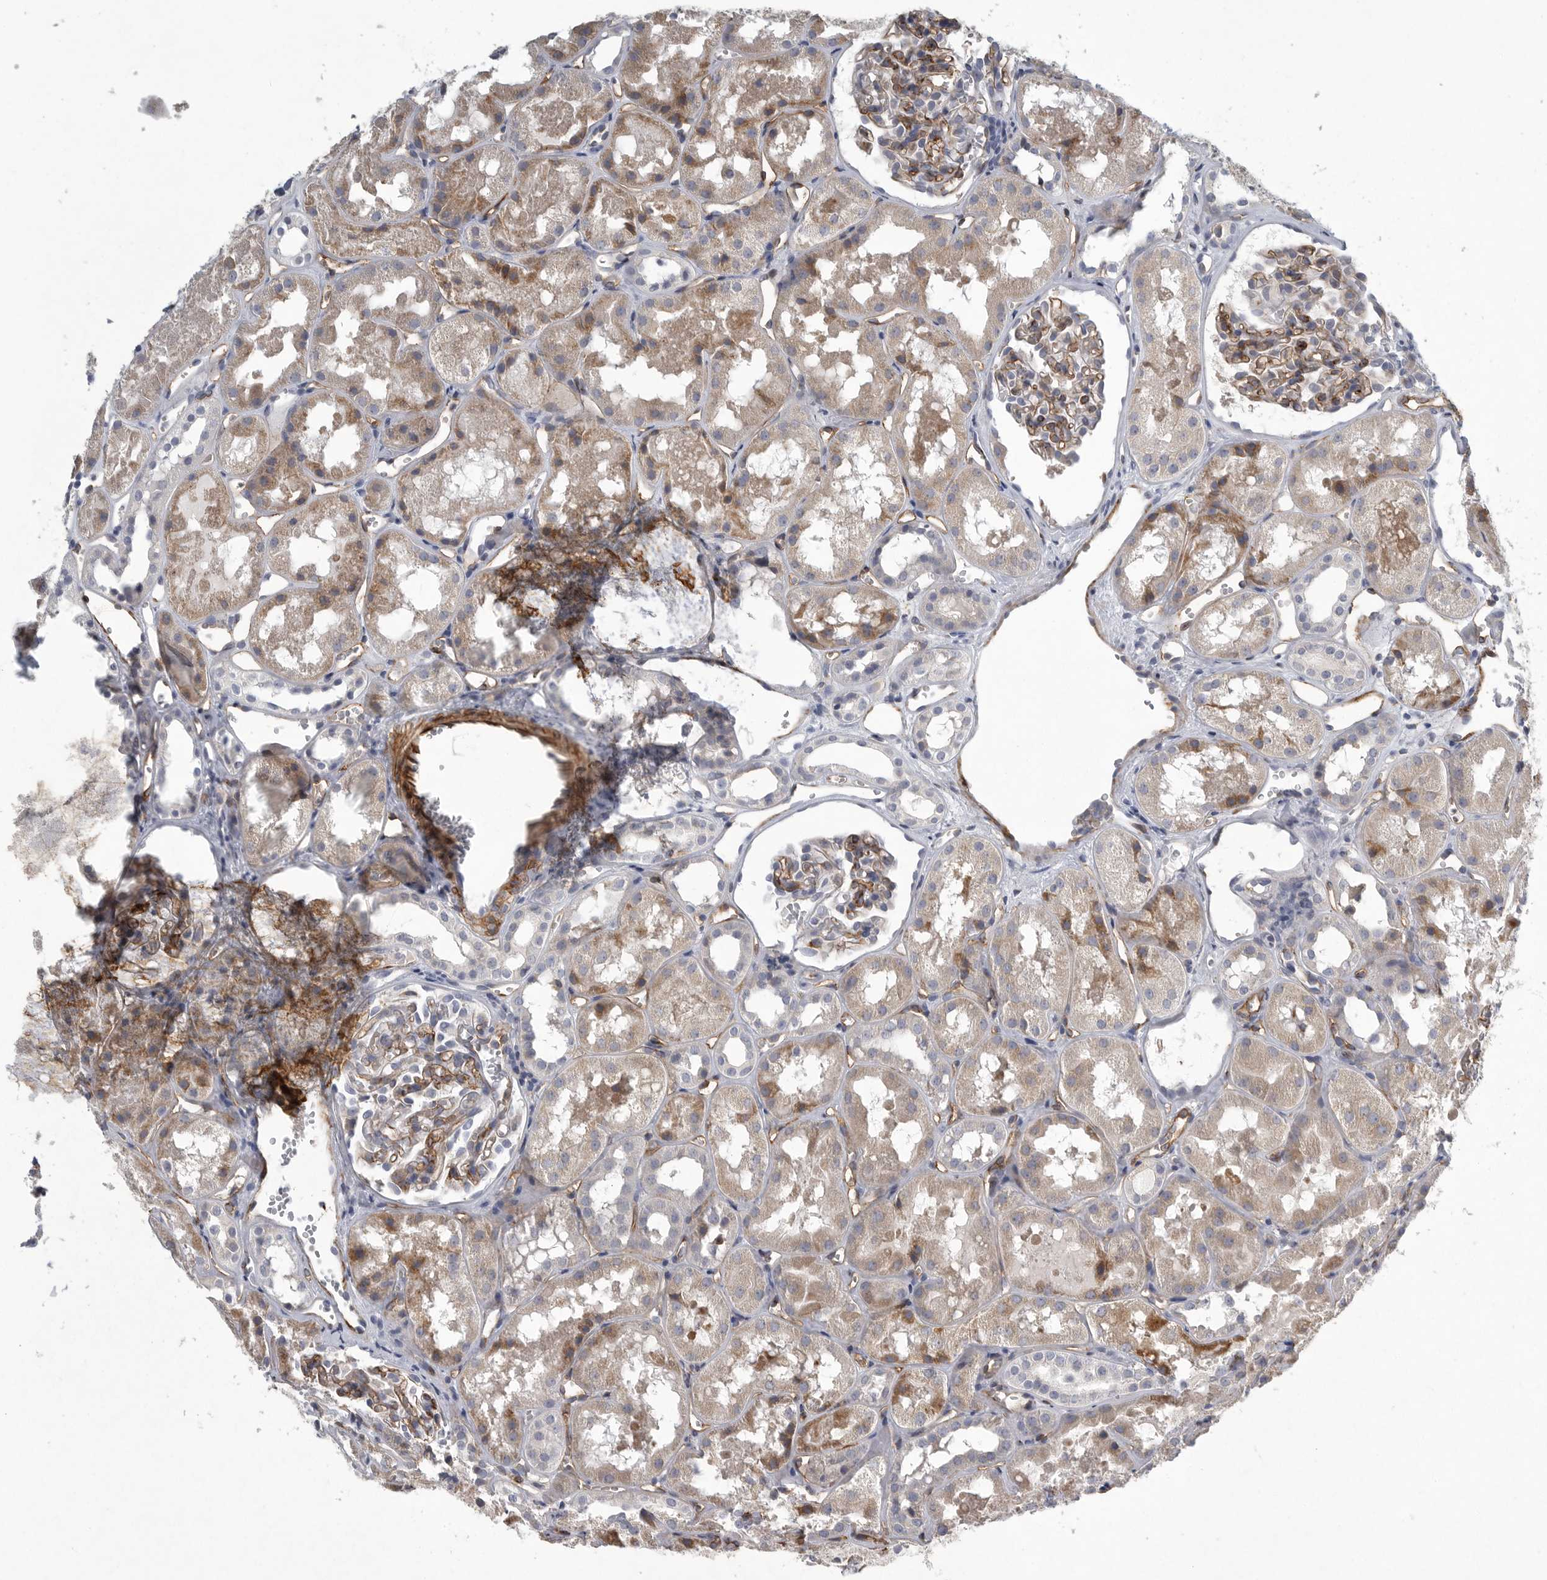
{"staining": {"intensity": "moderate", "quantity": ">75%", "location": "cytoplasmic/membranous"}, "tissue": "kidney", "cell_type": "Cells in glomeruli", "image_type": "normal", "snomed": [{"axis": "morphology", "description": "Normal tissue, NOS"}, {"axis": "topography", "description": "Kidney"}], "caption": "Approximately >75% of cells in glomeruli in benign human kidney demonstrate moderate cytoplasmic/membranous protein staining as visualized by brown immunohistochemical staining.", "gene": "MINPP1", "patient": {"sex": "male", "age": 16}}